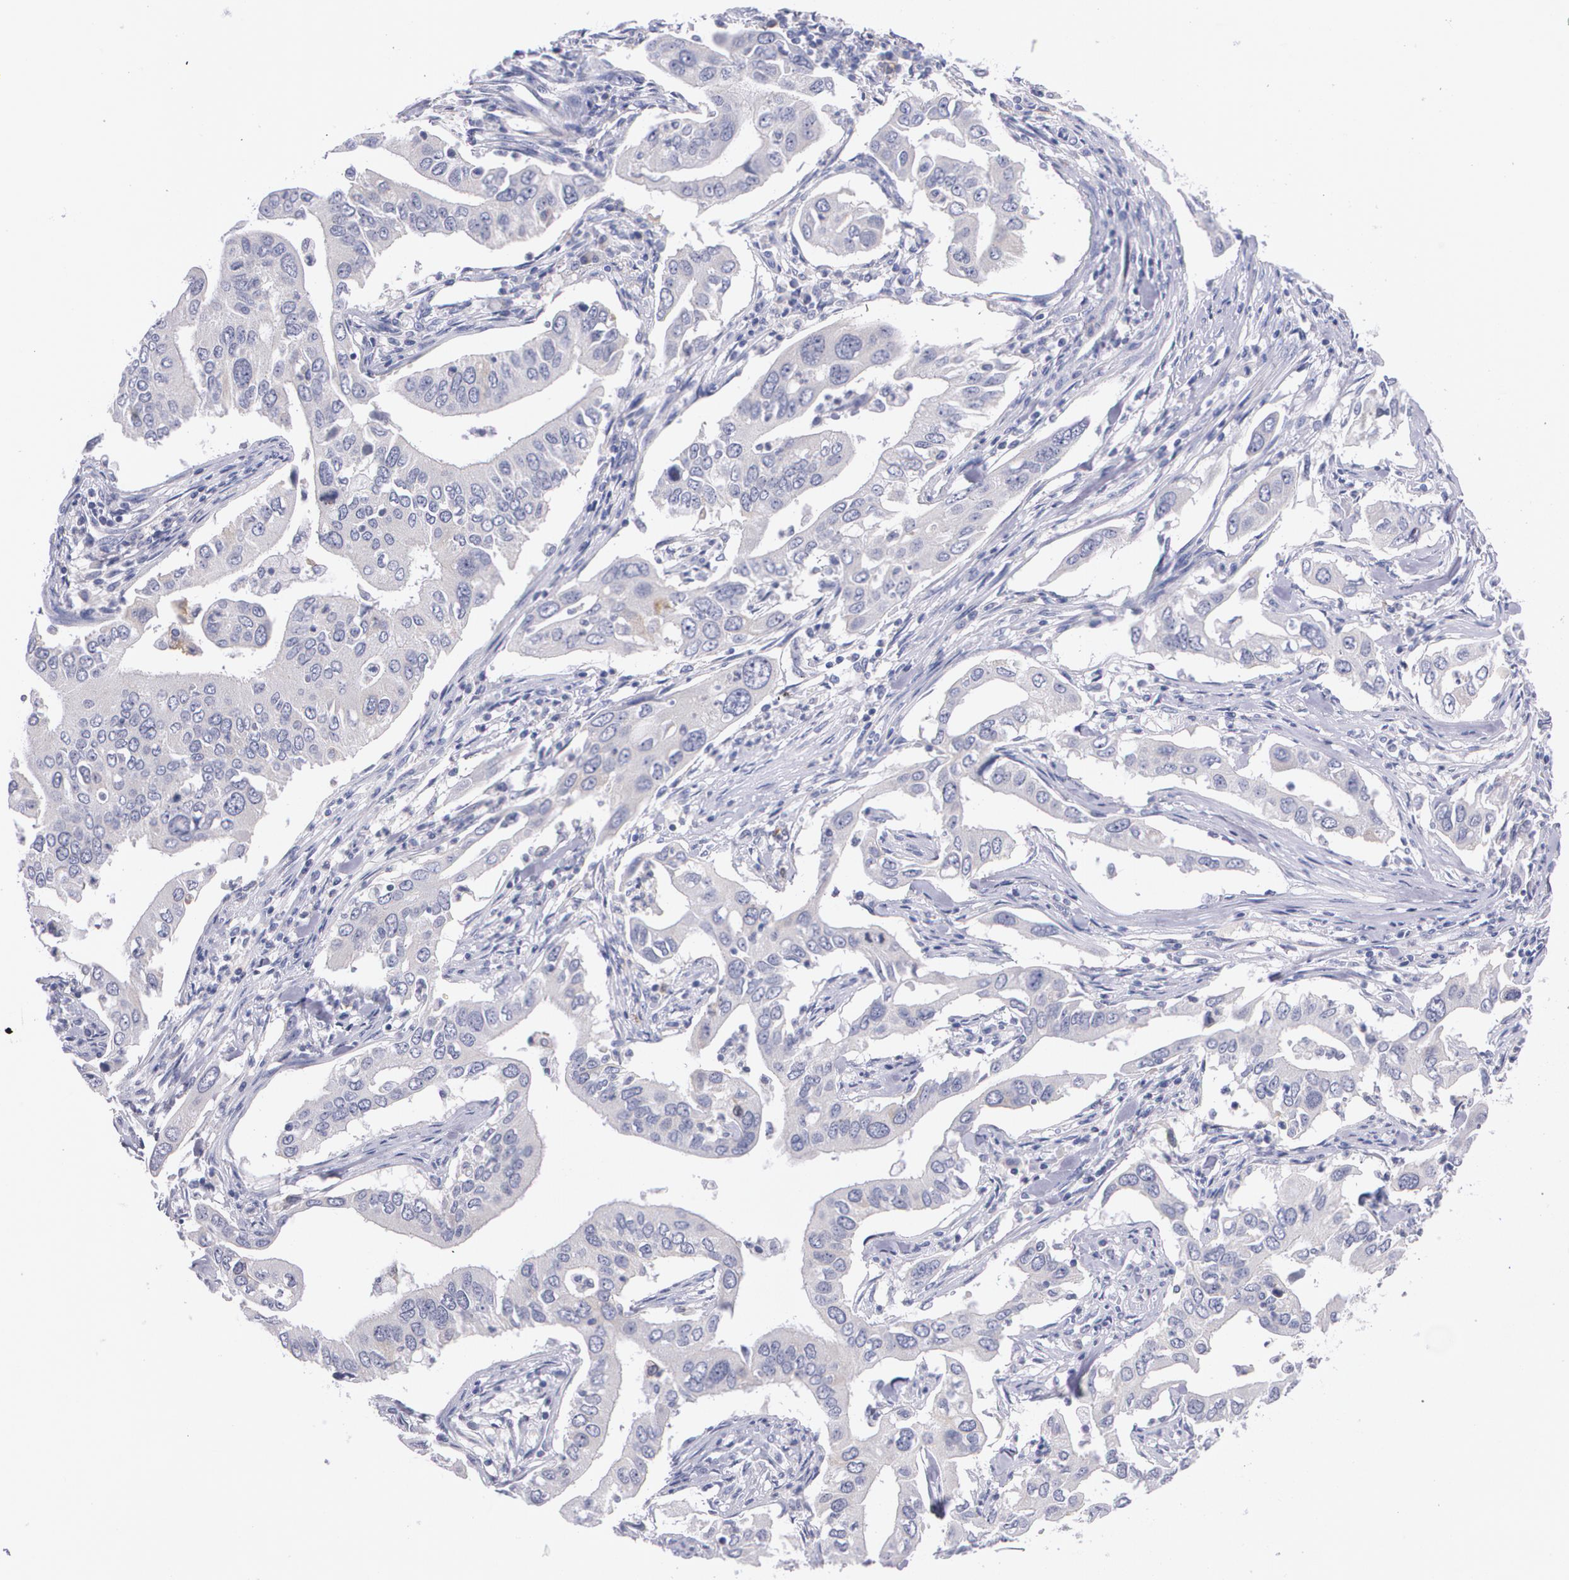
{"staining": {"intensity": "weak", "quantity": "<25%", "location": "cytoplasmic/membranous"}, "tissue": "lung cancer", "cell_type": "Tumor cells", "image_type": "cancer", "snomed": [{"axis": "morphology", "description": "Adenocarcinoma, NOS"}, {"axis": "topography", "description": "Lung"}], "caption": "A photomicrograph of lung cancer stained for a protein shows no brown staining in tumor cells.", "gene": "HMMR", "patient": {"sex": "male", "age": 48}}